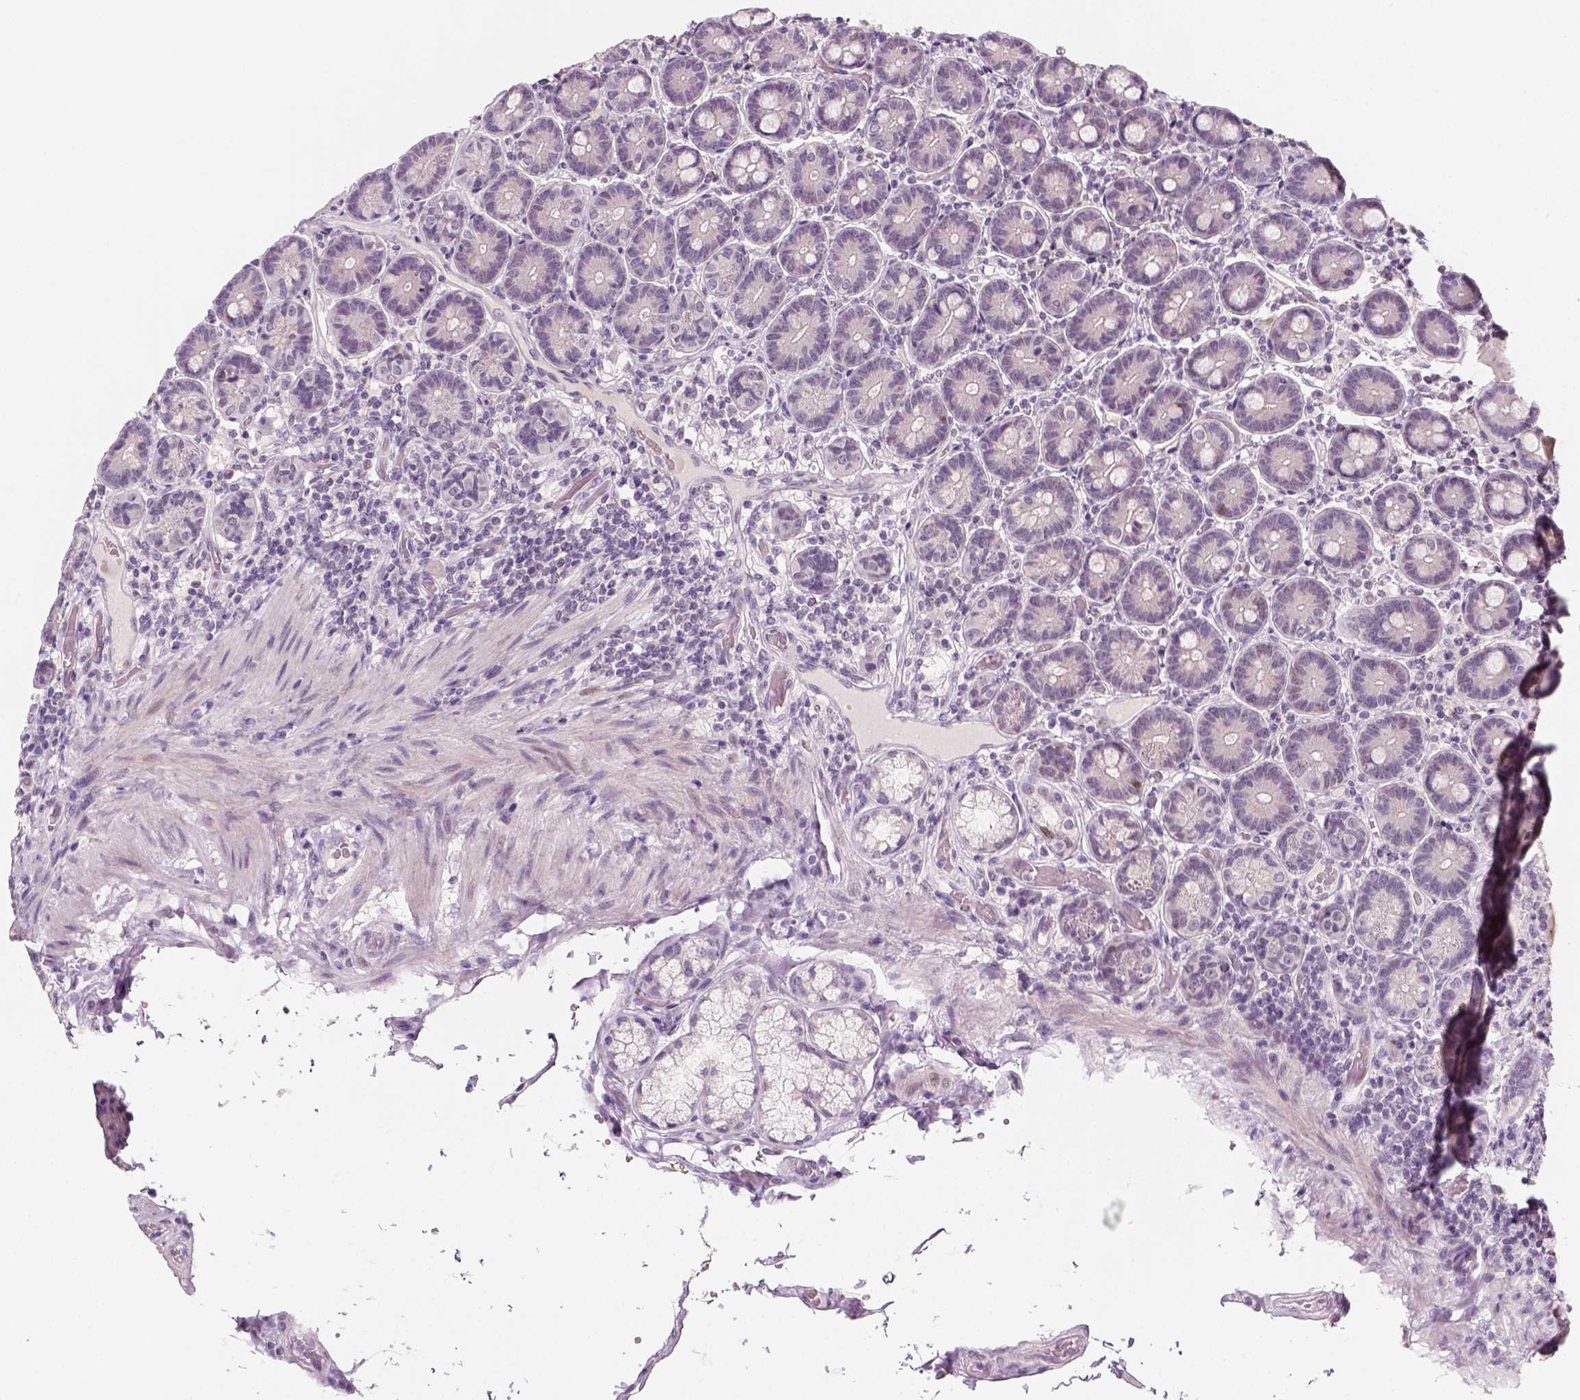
{"staining": {"intensity": "negative", "quantity": "none", "location": "none"}, "tissue": "duodenum", "cell_type": "Glandular cells", "image_type": "normal", "snomed": [{"axis": "morphology", "description": "Normal tissue, NOS"}, {"axis": "topography", "description": "Duodenum"}], "caption": "Protein analysis of normal duodenum exhibits no significant staining in glandular cells.", "gene": "TP53", "patient": {"sex": "female", "age": 62}}